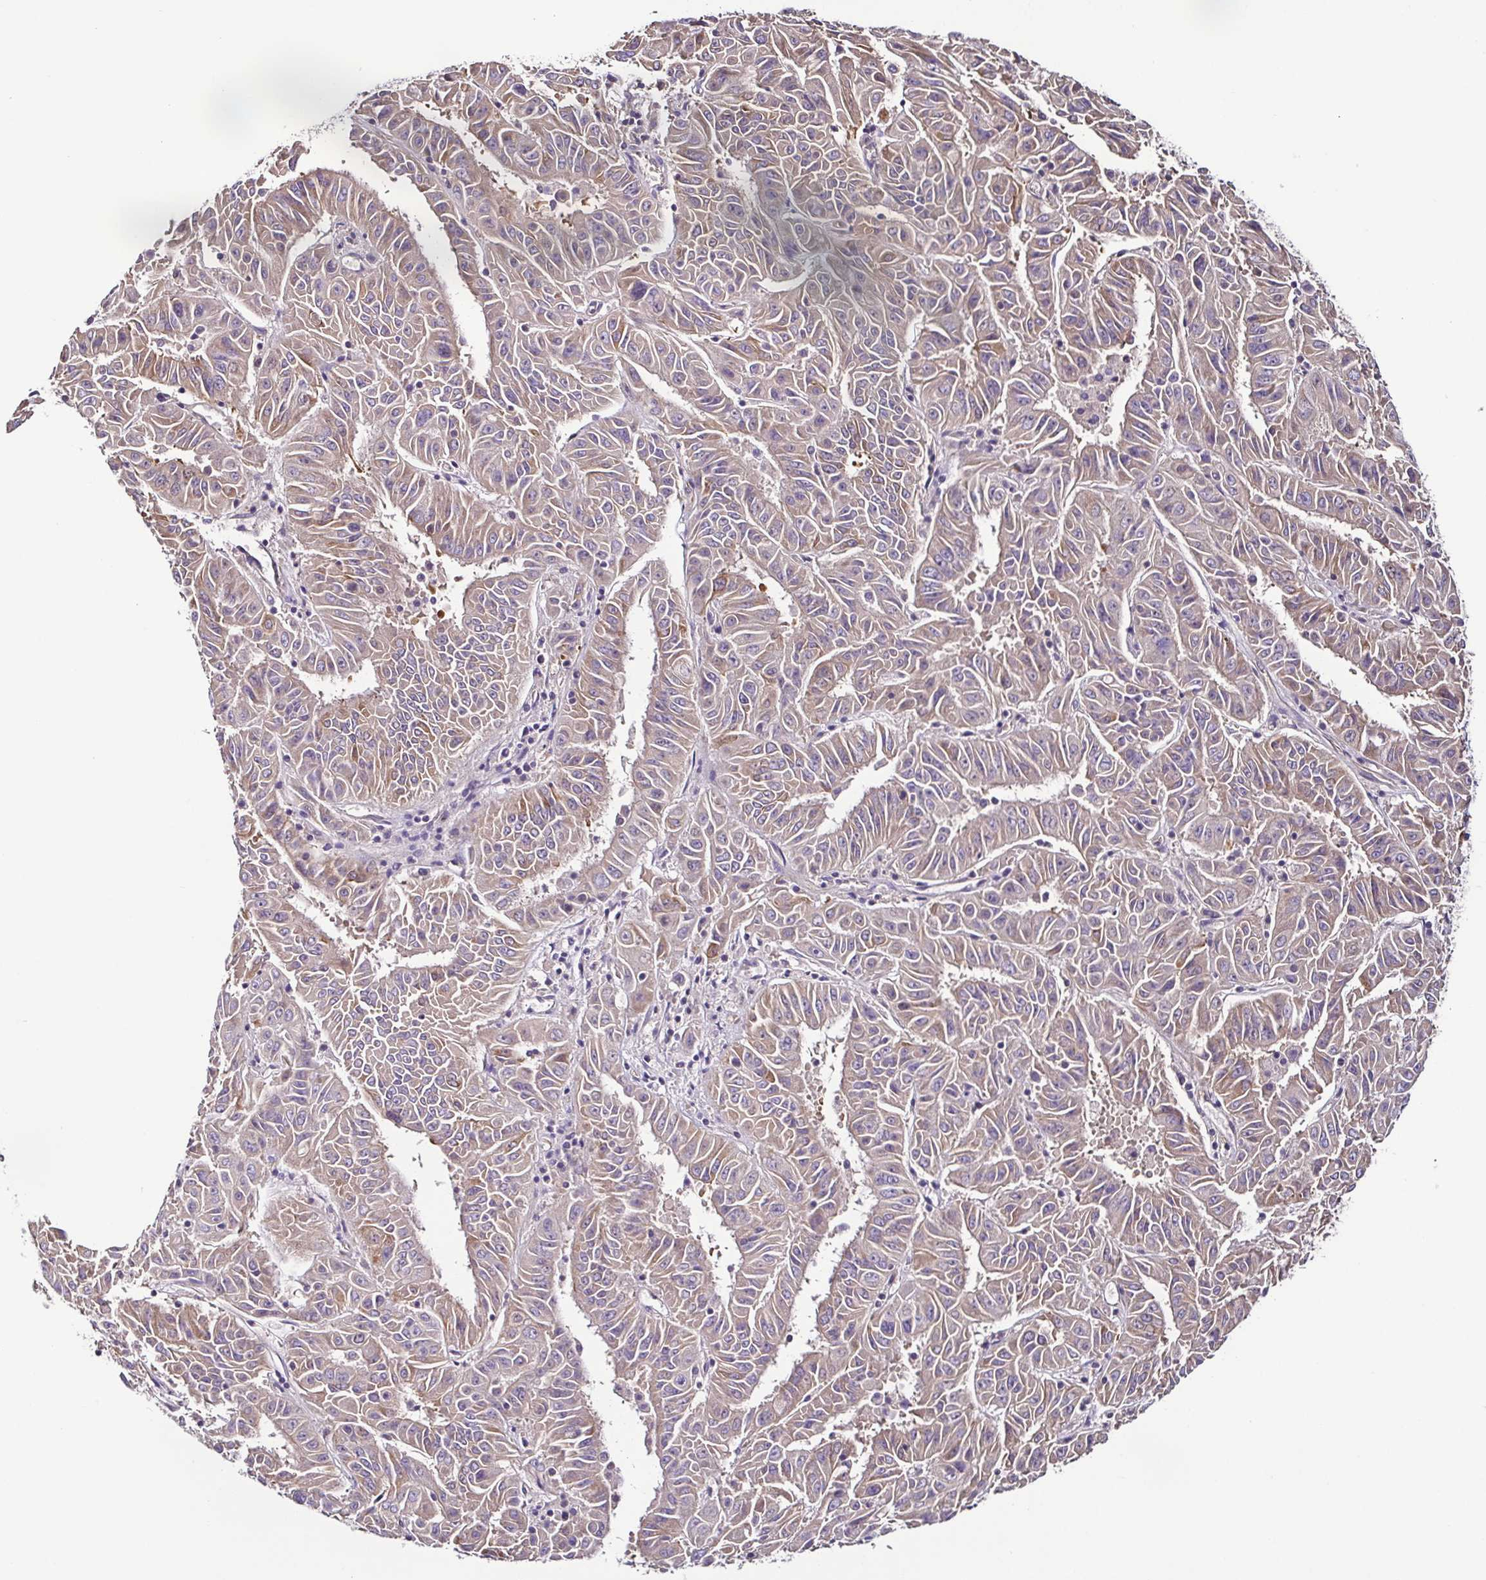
{"staining": {"intensity": "weak", "quantity": "25%-75%", "location": "cytoplasmic/membranous"}, "tissue": "pancreatic cancer", "cell_type": "Tumor cells", "image_type": "cancer", "snomed": [{"axis": "morphology", "description": "Adenocarcinoma, NOS"}, {"axis": "topography", "description": "Pancreas"}], "caption": "Protein staining of adenocarcinoma (pancreatic) tissue exhibits weak cytoplasmic/membranous staining in about 25%-75% of tumor cells.", "gene": "LMOD2", "patient": {"sex": "male", "age": 63}}